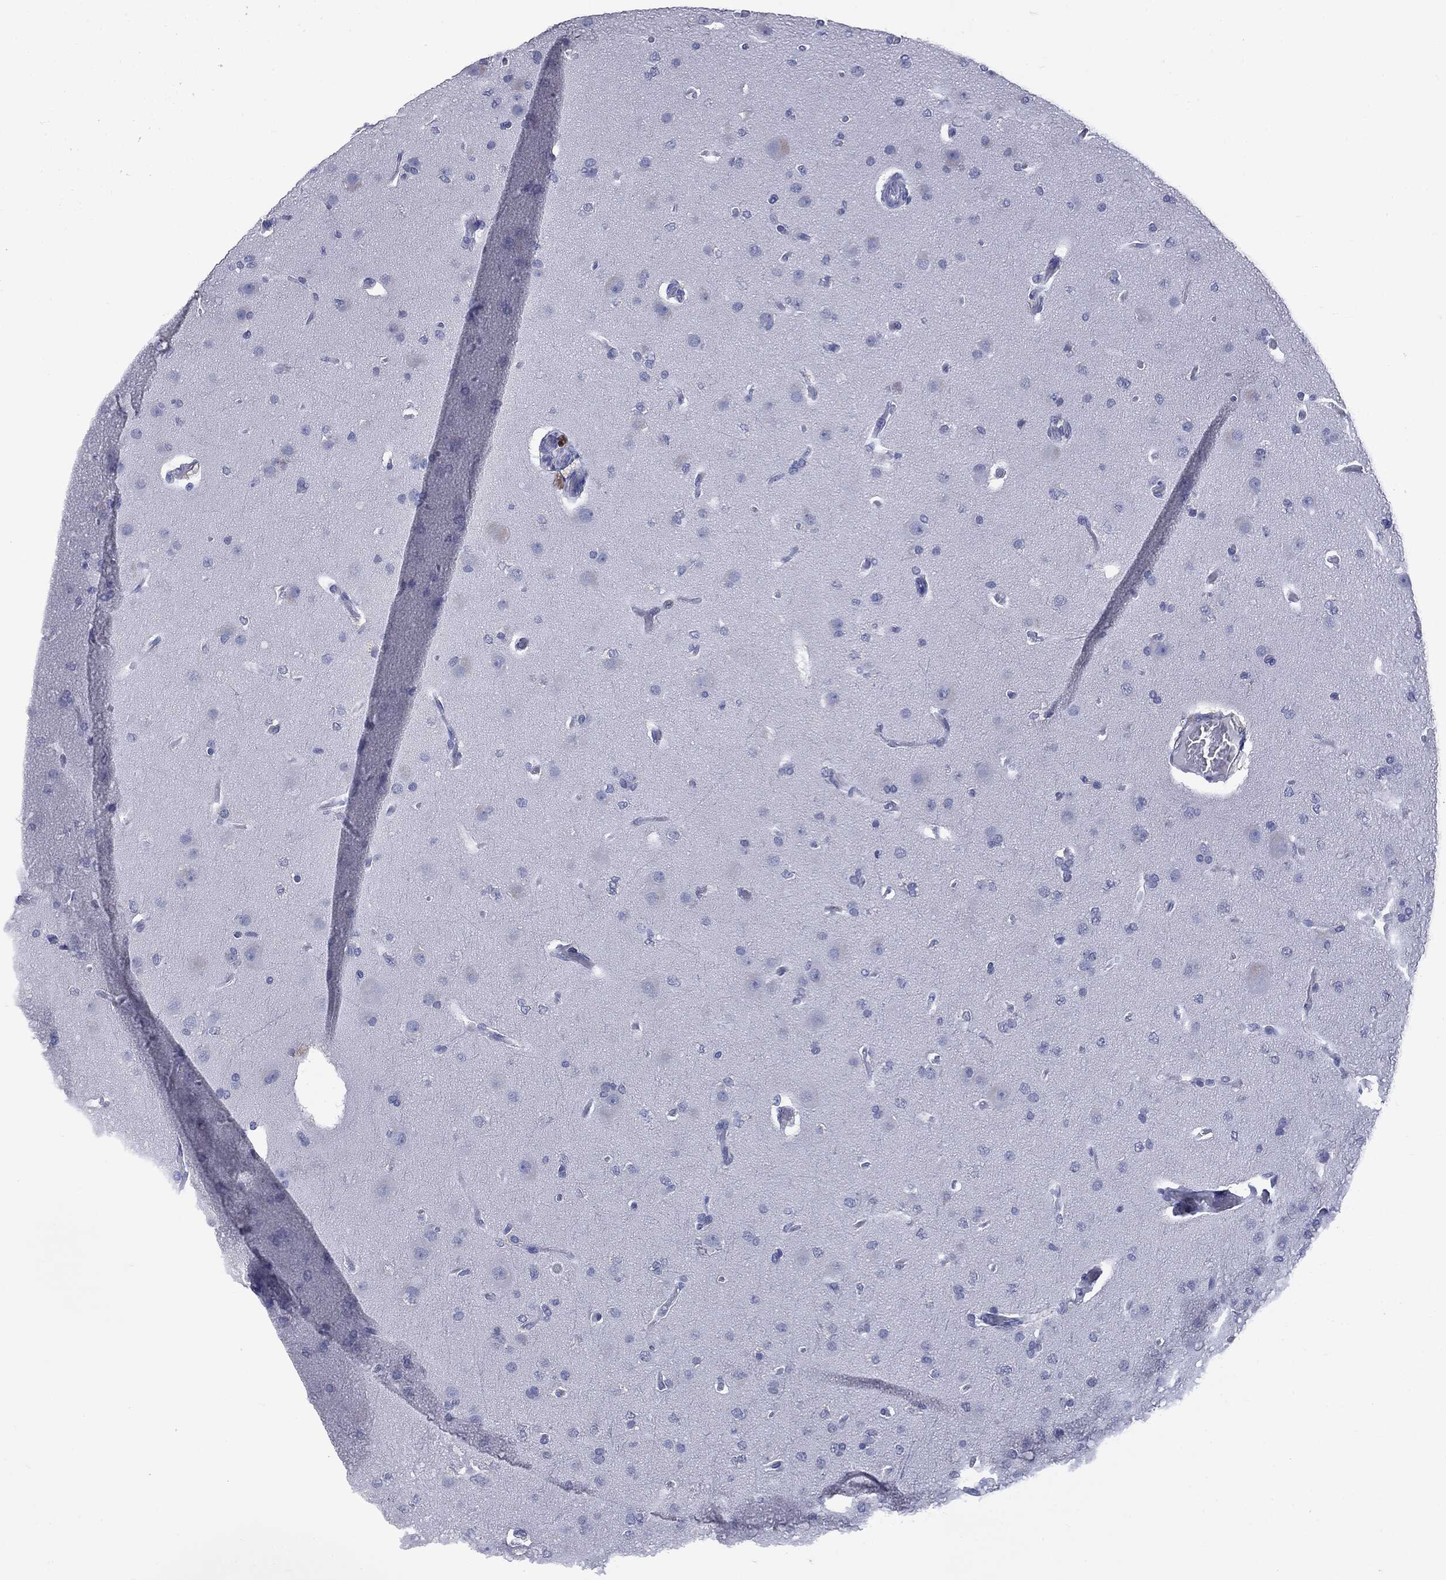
{"staining": {"intensity": "negative", "quantity": "none", "location": "none"}, "tissue": "glioma", "cell_type": "Tumor cells", "image_type": "cancer", "snomed": [{"axis": "morphology", "description": "Glioma, malignant, Low grade"}, {"axis": "topography", "description": "Brain"}], "caption": "IHC histopathology image of glioma stained for a protein (brown), which reveals no expression in tumor cells.", "gene": "TSHB", "patient": {"sex": "male", "age": 41}}